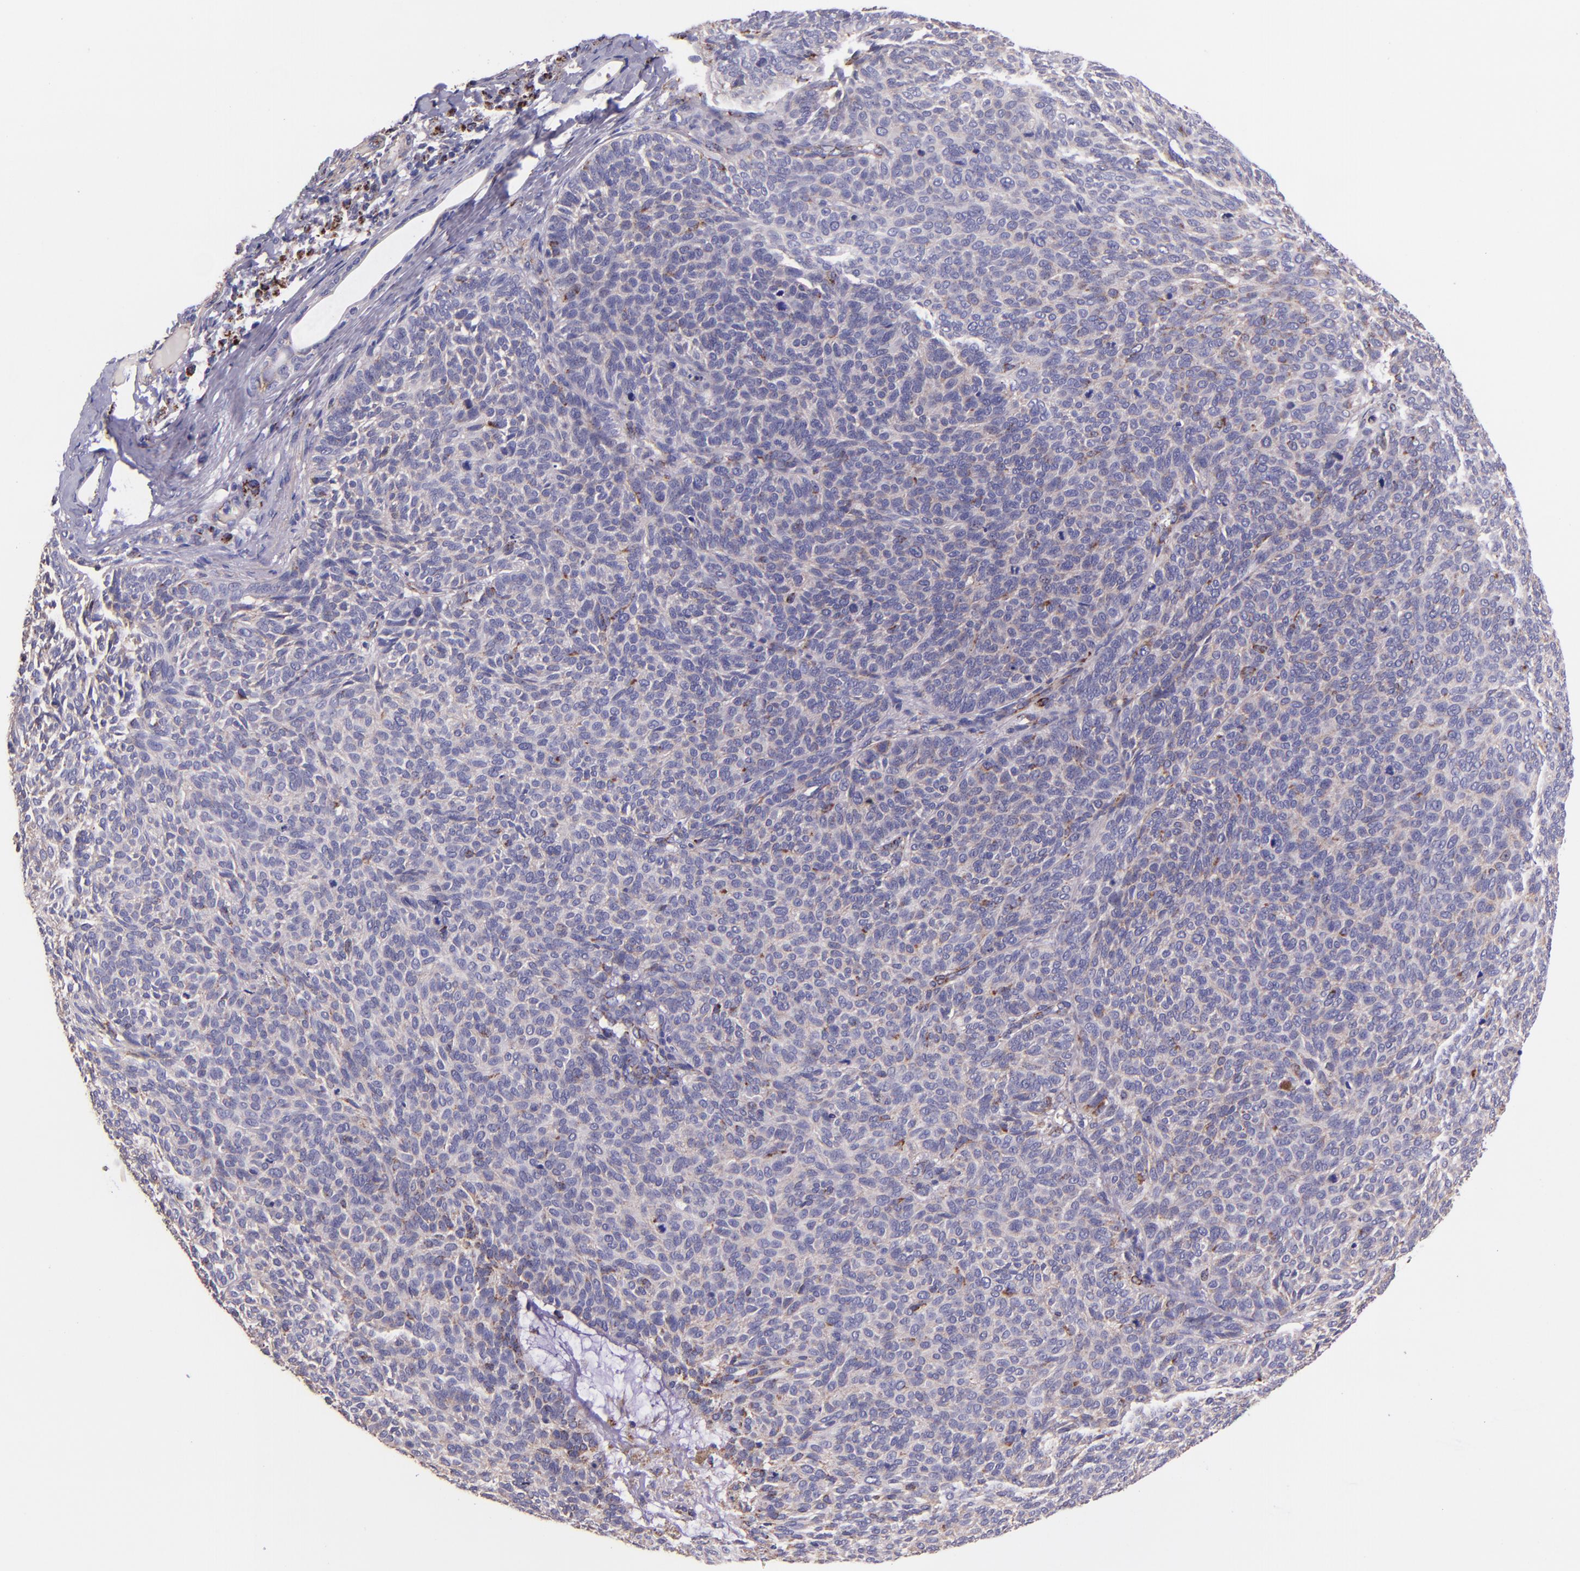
{"staining": {"intensity": "moderate", "quantity": "<25%", "location": "cytoplasmic/membranous"}, "tissue": "skin cancer", "cell_type": "Tumor cells", "image_type": "cancer", "snomed": [{"axis": "morphology", "description": "Basal cell carcinoma"}, {"axis": "topography", "description": "Skin"}], "caption": "High-magnification brightfield microscopy of basal cell carcinoma (skin) stained with DAB (3,3'-diaminobenzidine) (brown) and counterstained with hematoxylin (blue). tumor cells exhibit moderate cytoplasmic/membranous expression is seen in about<25% of cells. The staining was performed using DAB to visualize the protein expression in brown, while the nuclei were stained in blue with hematoxylin (Magnification: 20x).", "gene": "IDH3G", "patient": {"sex": "male", "age": 63}}